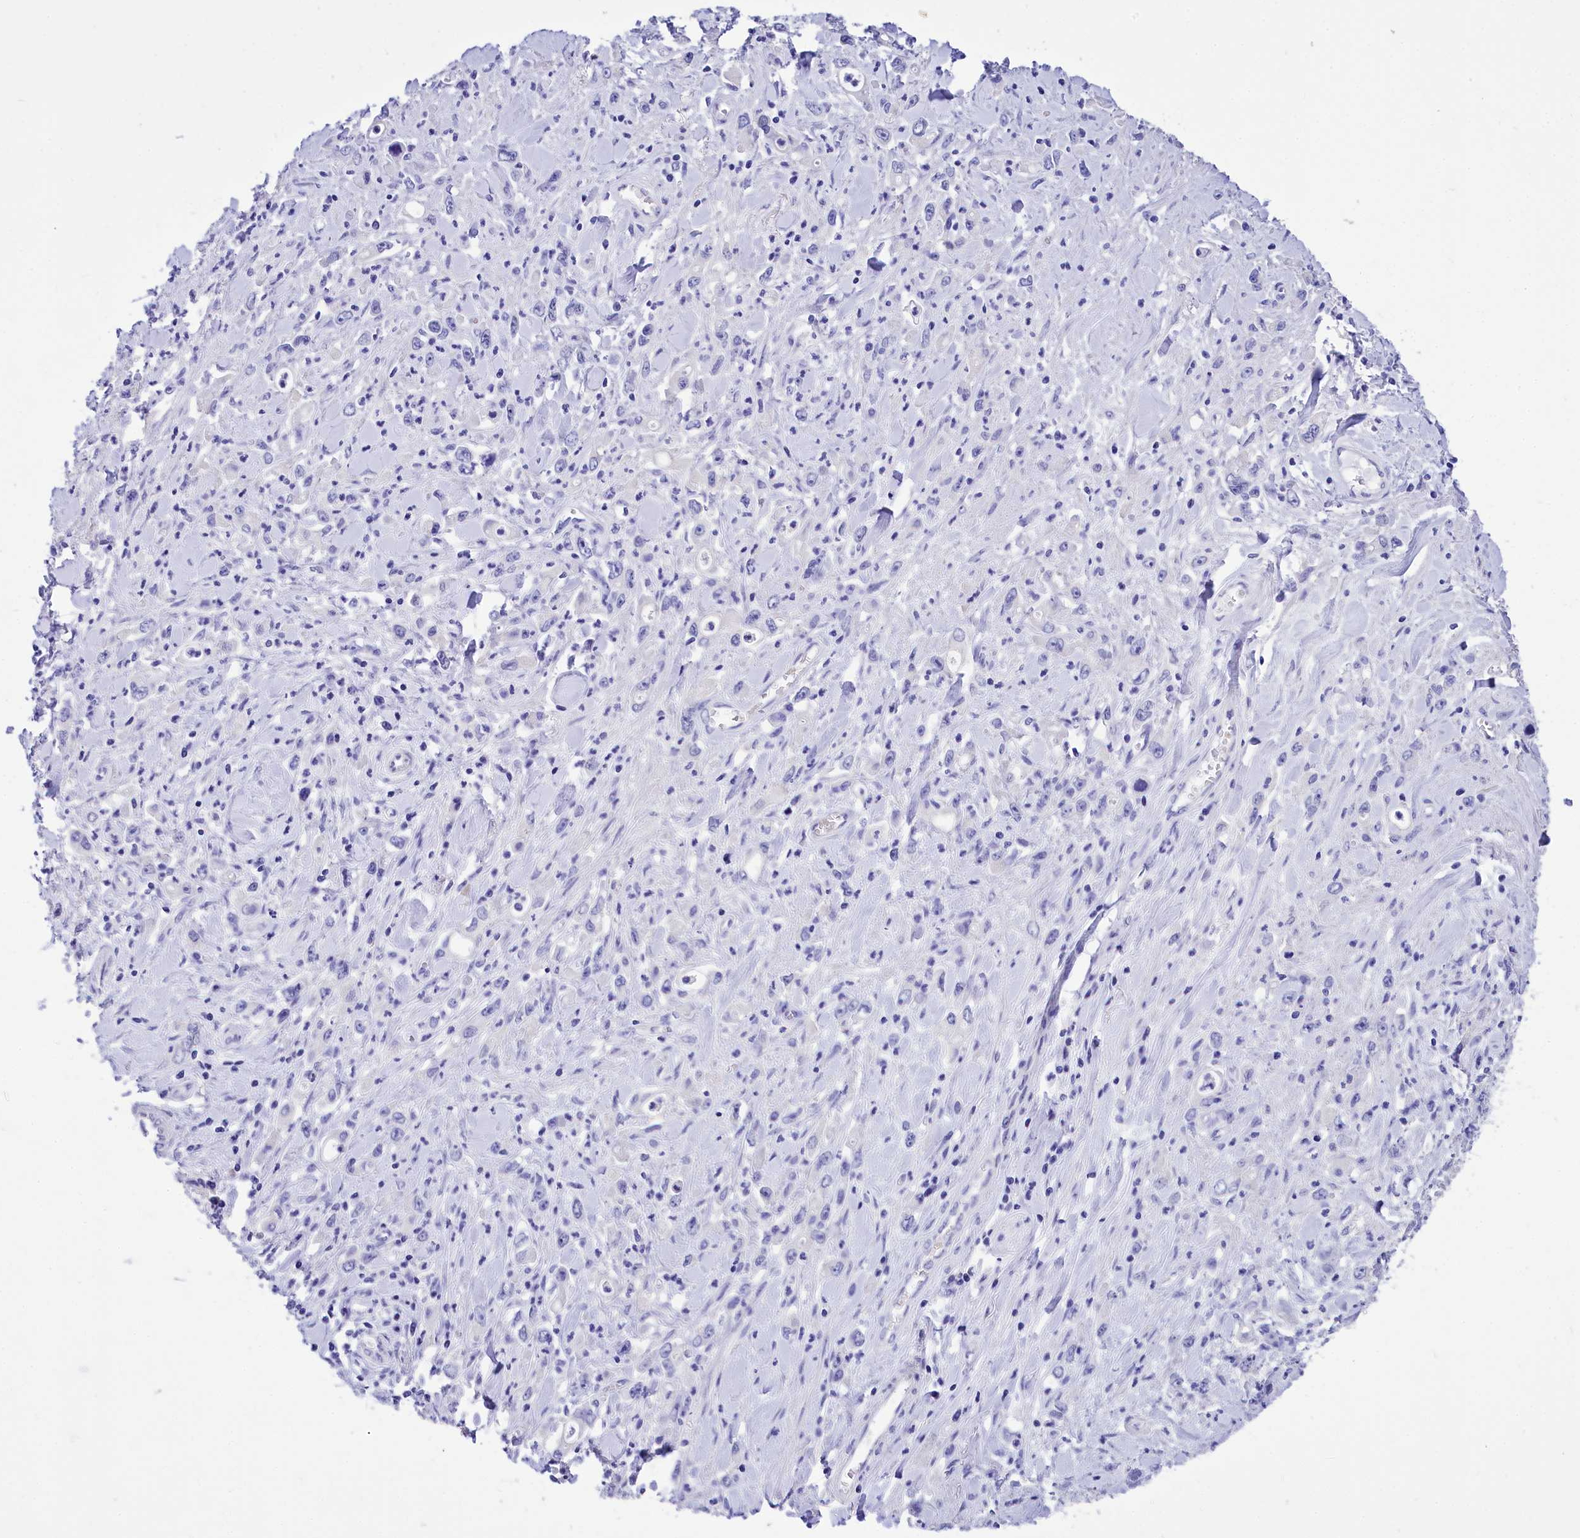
{"staining": {"intensity": "negative", "quantity": "none", "location": "none"}, "tissue": "stomach cancer", "cell_type": "Tumor cells", "image_type": "cancer", "snomed": [{"axis": "morphology", "description": "Adenocarcinoma, NOS"}, {"axis": "topography", "description": "Stomach, lower"}], "caption": "Stomach cancer was stained to show a protein in brown. There is no significant expression in tumor cells. (Immunohistochemistry, brightfield microscopy, high magnification).", "gene": "TTC36", "patient": {"sex": "female", "age": 43}}